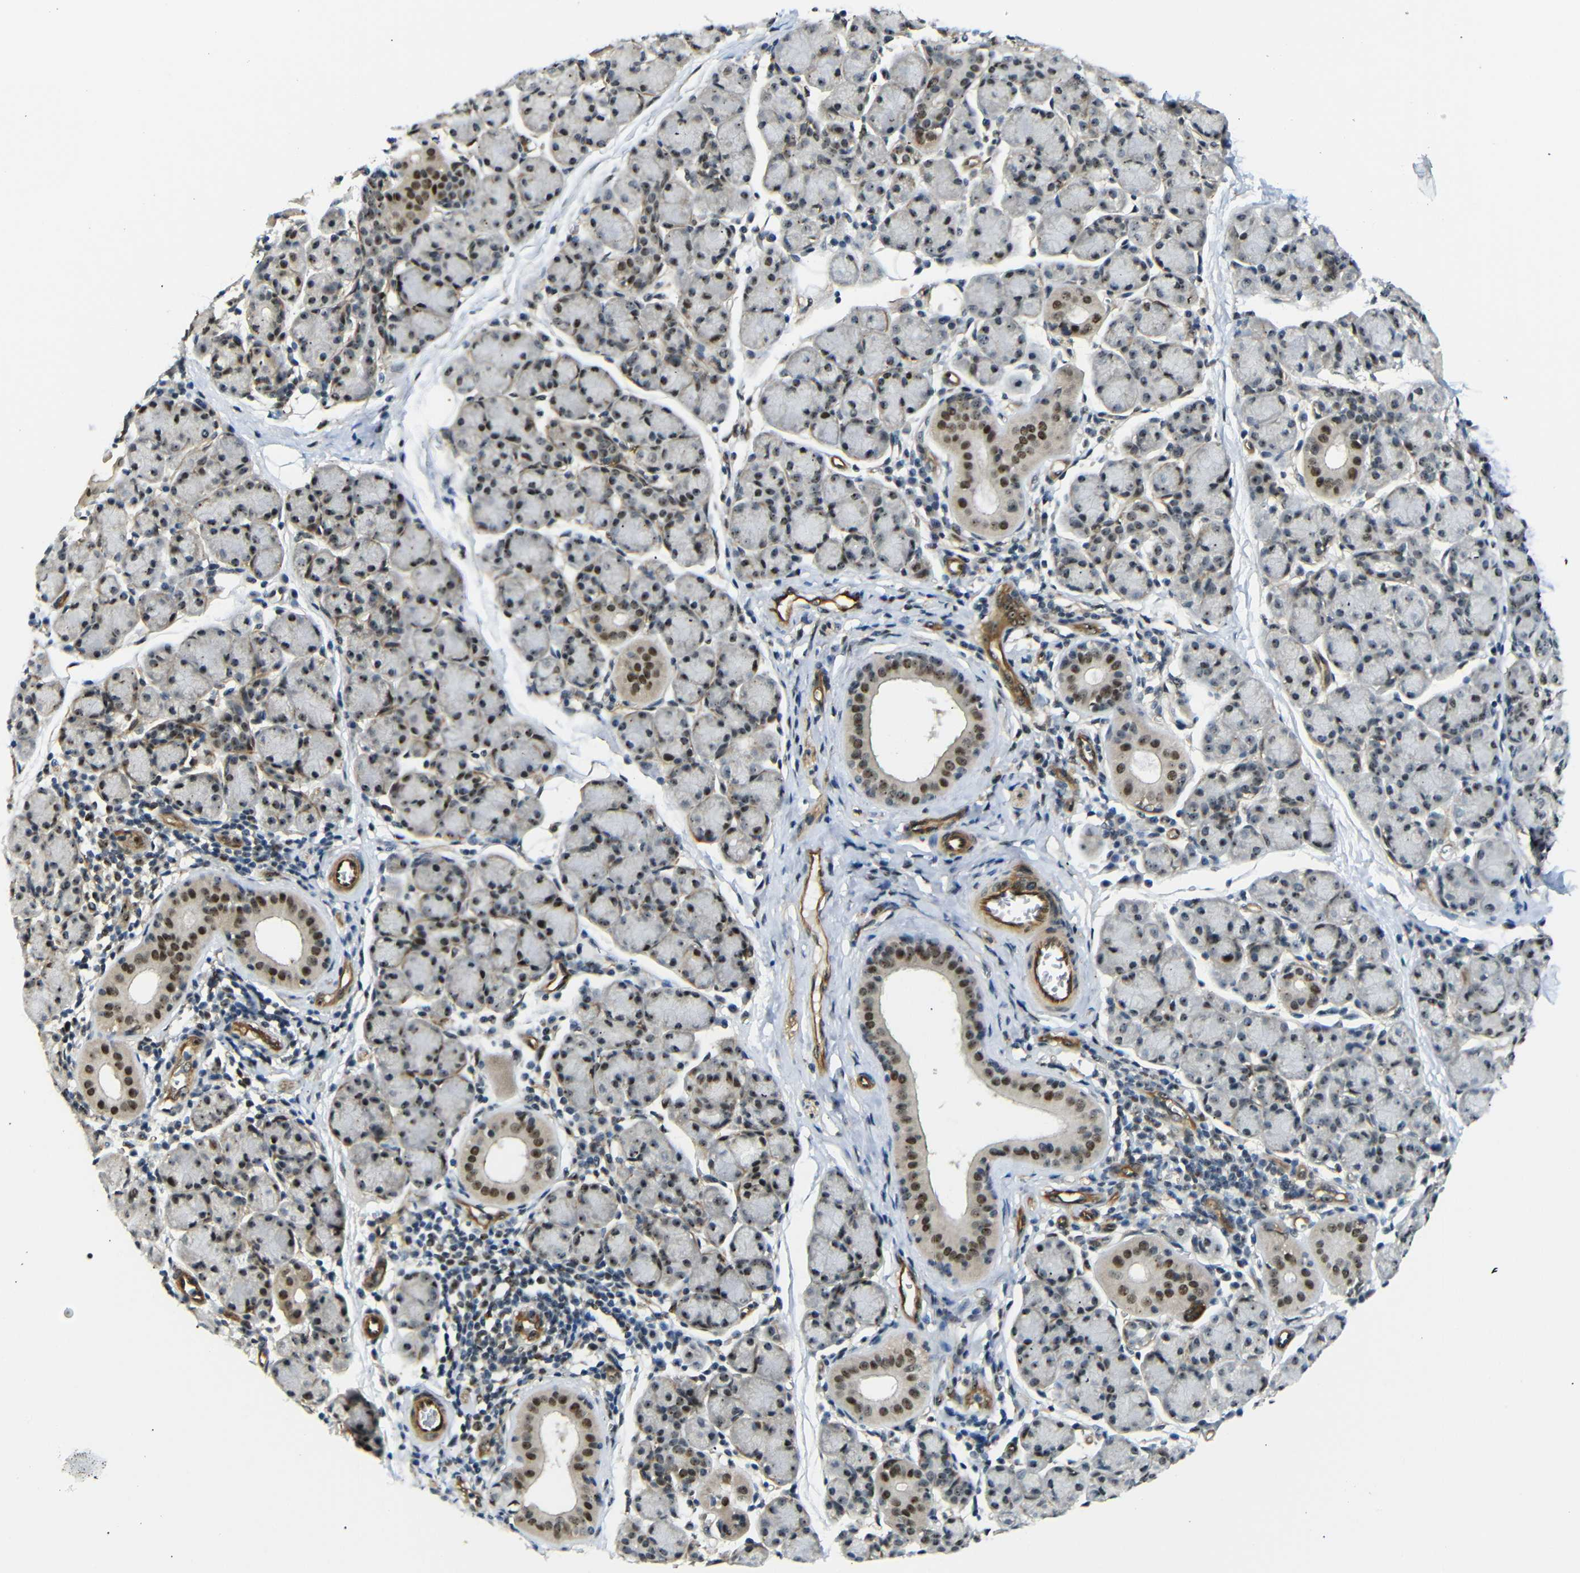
{"staining": {"intensity": "moderate", "quantity": "25%-75%", "location": "cytoplasmic/membranous,nuclear"}, "tissue": "salivary gland", "cell_type": "Glandular cells", "image_type": "normal", "snomed": [{"axis": "morphology", "description": "Normal tissue, NOS"}, {"axis": "morphology", "description": "Inflammation, NOS"}, {"axis": "topography", "description": "Lymph node"}, {"axis": "topography", "description": "Salivary gland"}], "caption": "IHC (DAB) staining of normal human salivary gland shows moderate cytoplasmic/membranous,nuclear protein staining in approximately 25%-75% of glandular cells.", "gene": "PARN", "patient": {"sex": "male", "age": 3}}